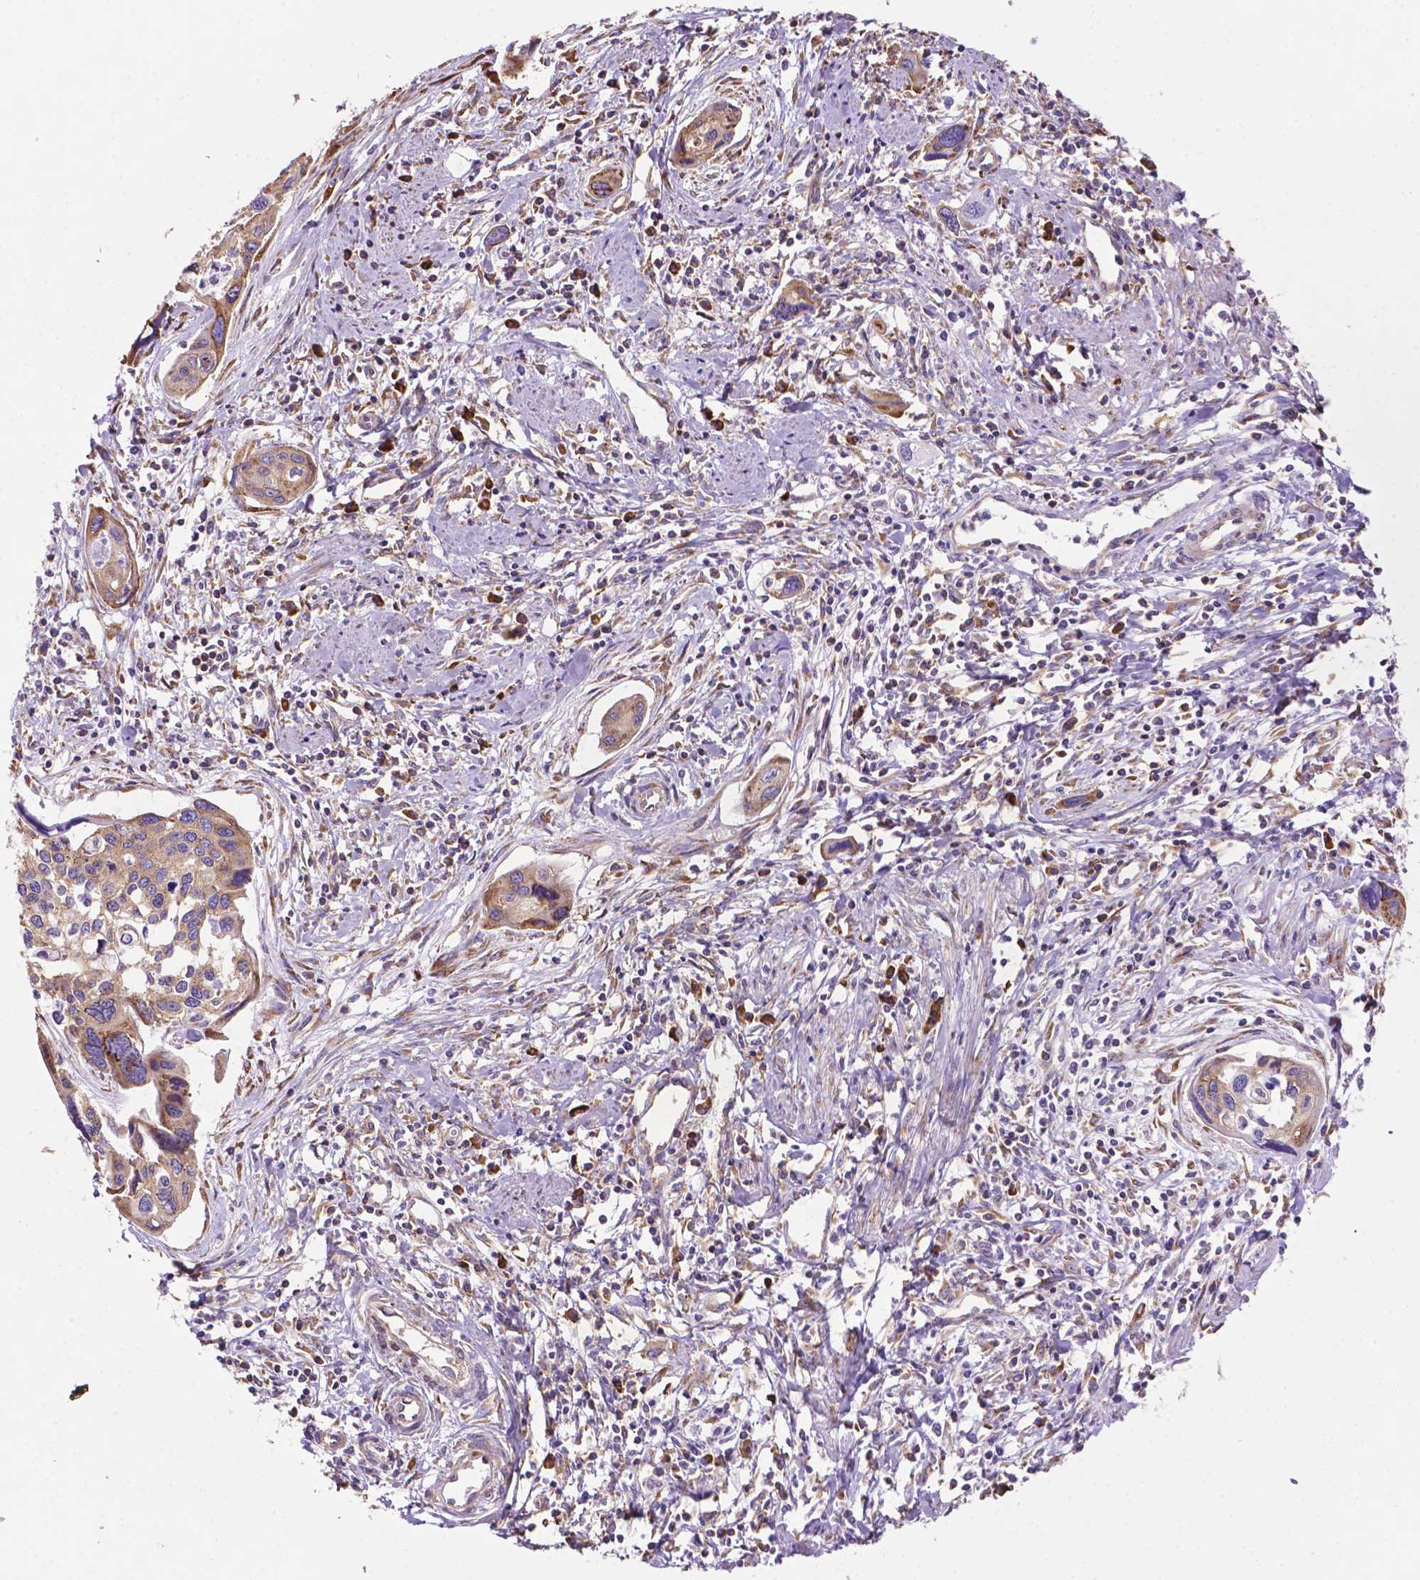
{"staining": {"intensity": "weak", "quantity": ">75%", "location": "cytoplasmic/membranous"}, "tissue": "cervical cancer", "cell_type": "Tumor cells", "image_type": "cancer", "snomed": [{"axis": "morphology", "description": "Squamous cell carcinoma, NOS"}, {"axis": "topography", "description": "Cervix"}], "caption": "This is a micrograph of immunohistochemistry staining of cervical cancer, which shows weak staining in the cytoplasmic/membranous of tumor cells.", "gene": "RPL29", "patient": {"sex": "female", "age": 31}}